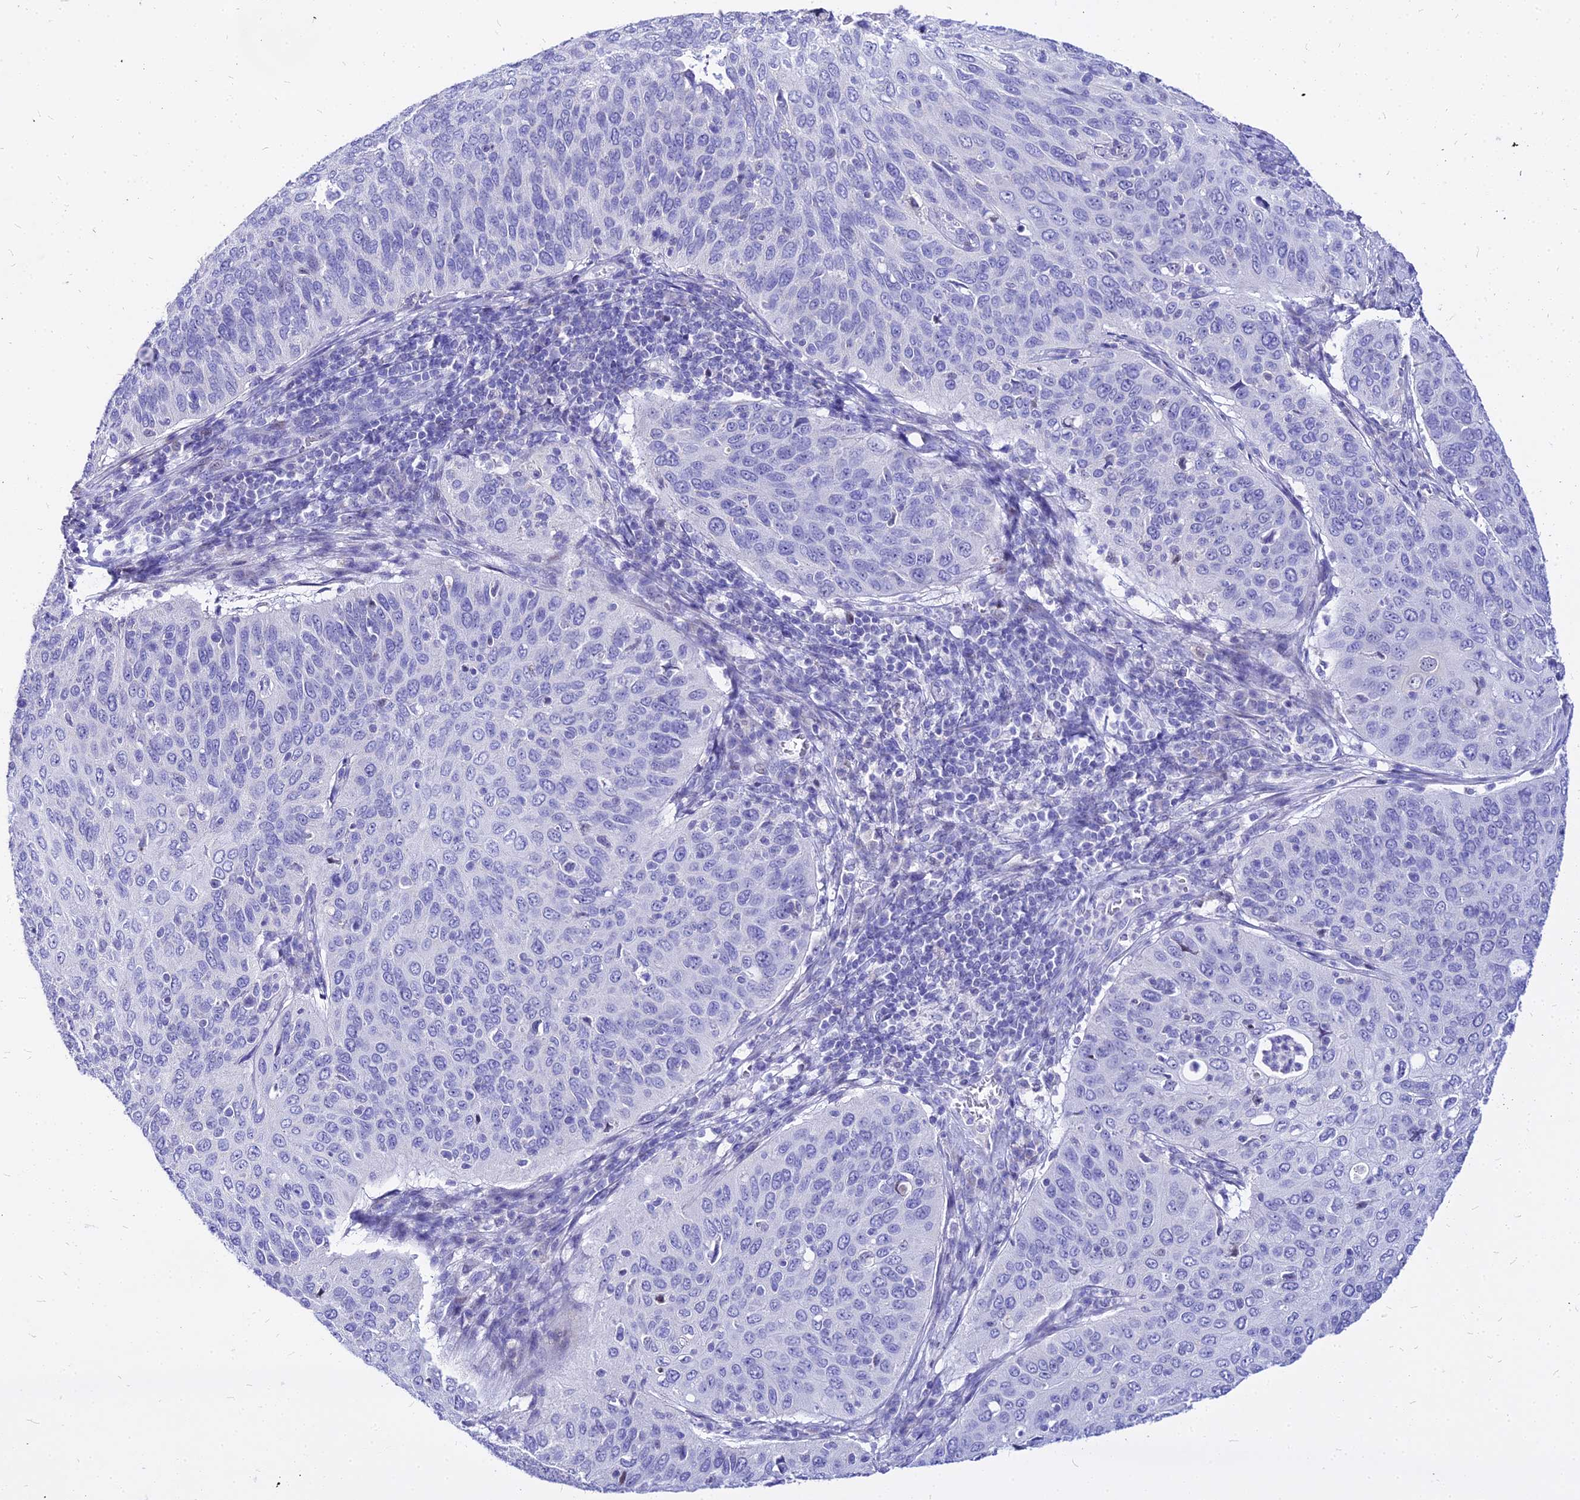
{"staining": {"intensity": "negative", "quantity": "none", "location": "none"}, "tissue": "cervical cancer", "cell_type": "Tumor cells", "image_type": "cancer", "snomed": [{"axis": "morphology", "description": "Squamous cell carcinoma, NOS"}, {"axis": "topography", "description": "Cervix"}], "caption": "Immunohistochemistry of human cervical squamous cell carcinoma displays no staining in tumor cells. (Stains: DAB IHC with hematoxylin counter stain, Microscopy: brightfield microscopy at high magnification).", "gene": "CARD18", "patient": {"sex": "female", "age": 36}}